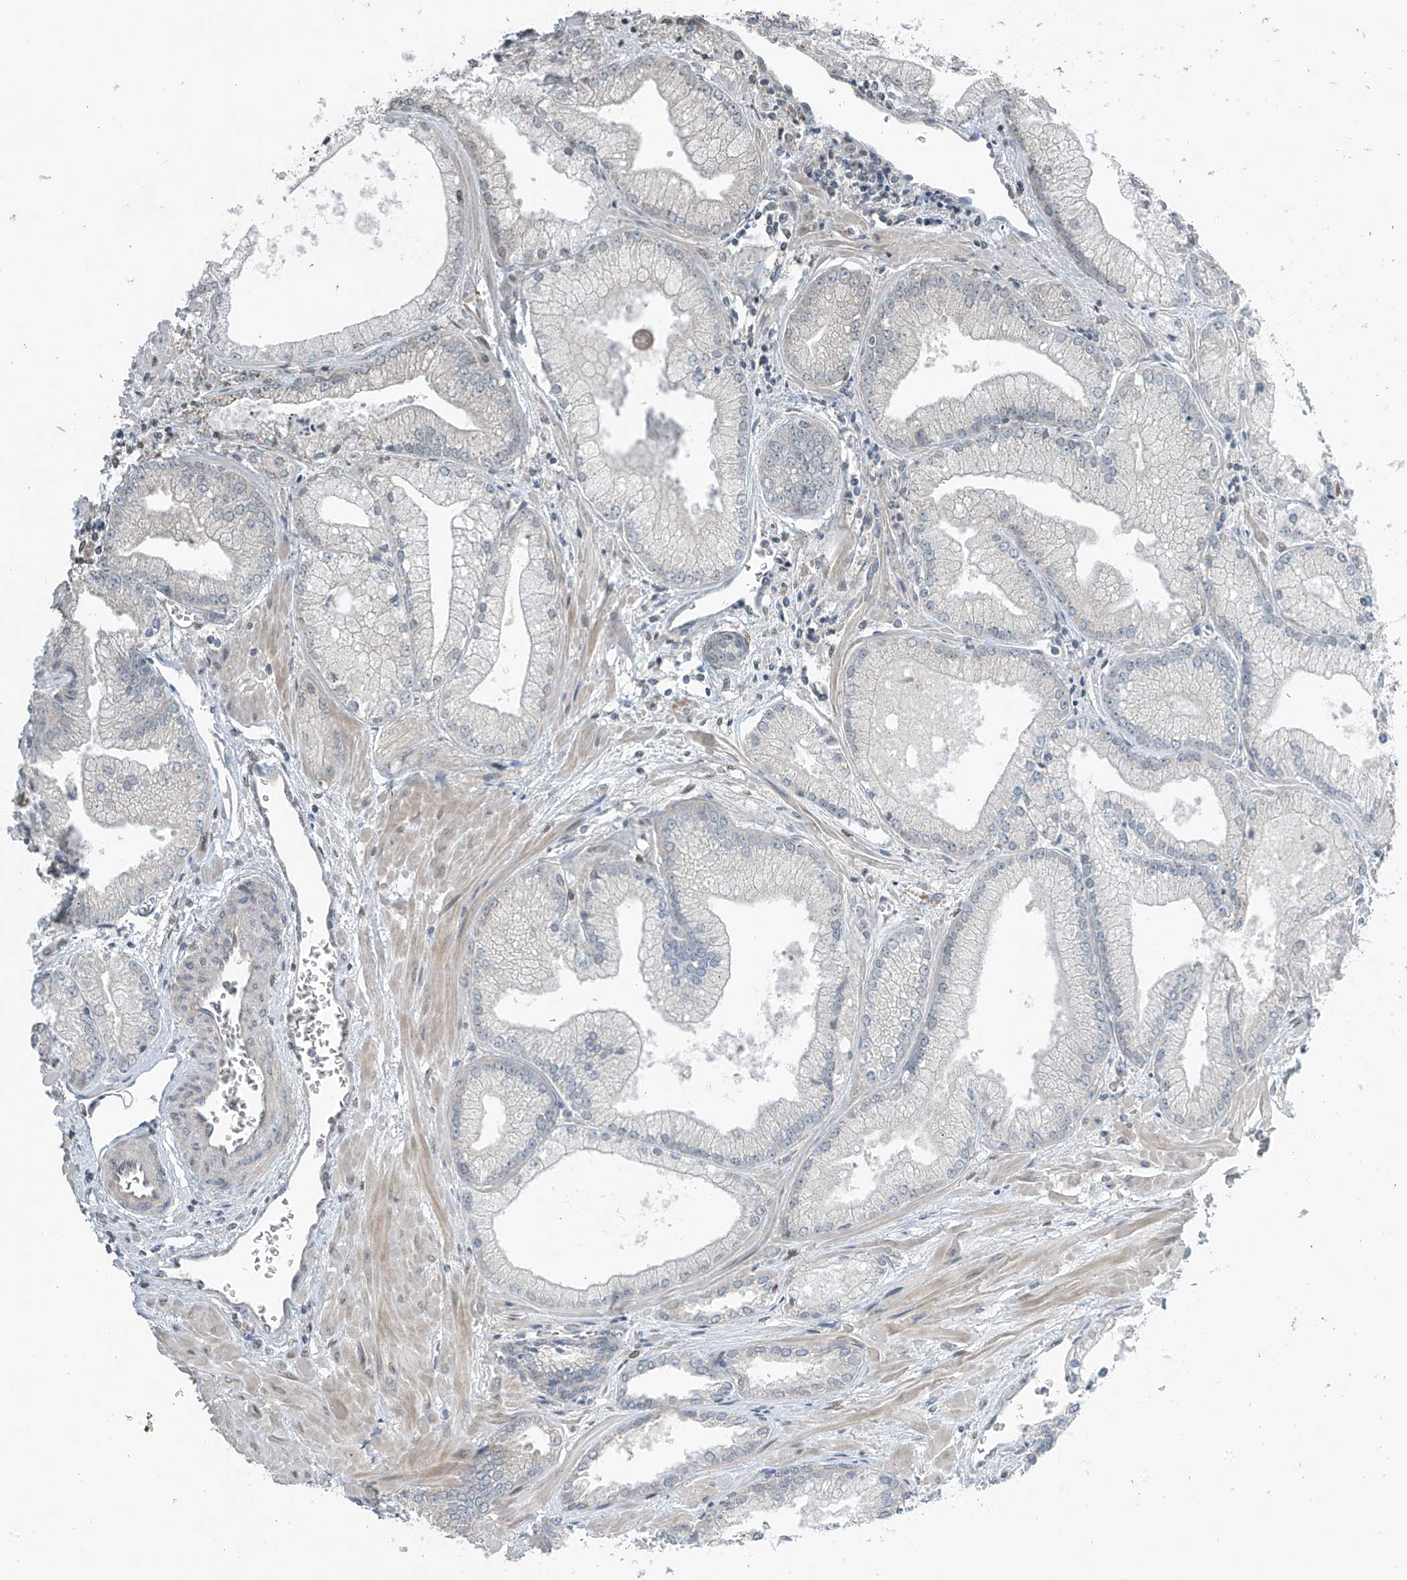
{"staining": {"intensity": "negative", "quantity": "none", "location": "none"}, "tissue": "prostate cancer", "cell_type": "Tumor cells", "image_type": "cancer", "snomed": [{"axis": "morphology", "description": "Adenocarcinoma, Low grade"}, {"axis": "topography", "description": "Prostate"}], "caption": "The histopathology image exhibits no significant expression in tumor cells of prostate cancer.", "gene": "HOXA11", "patient": {"sex": "male", "age": 67}}